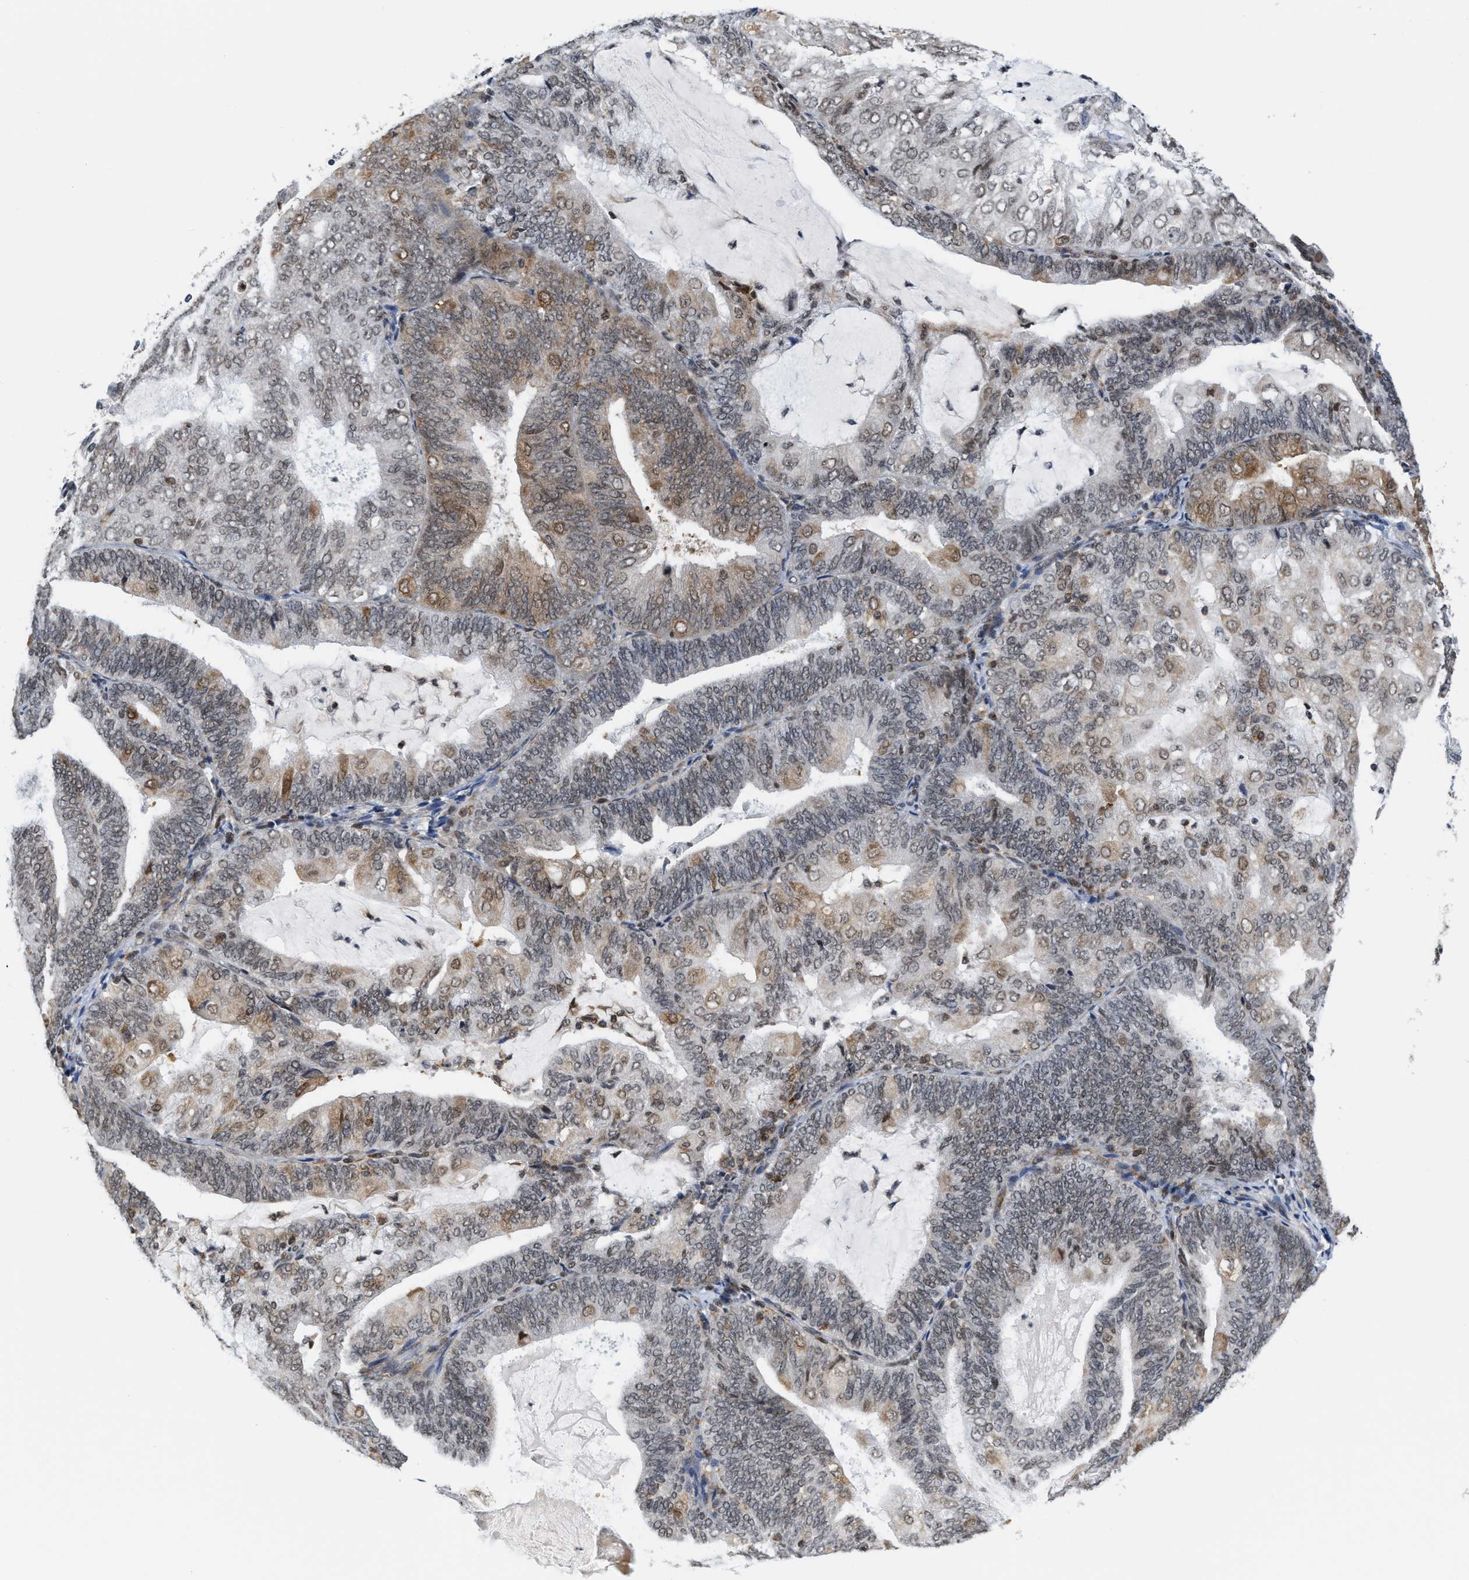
{"staining": {"intensity": "weak", "quantity": ">75%", "location": "nuclear"}, "tissue": "endometrial cancer", "cell_type": "Tumor cells", "image_type": "cancer", "snomed": [{"axis": "morphology", "description": "Adenocarcinoma, NOS"}, {"axis": "topography", "description": "Endometrium"}], "caption": "The image demonstrates immunohistochemical staining of endometrial cancer. There is weak nuclear expression is identified in approximately >75% of tumor cells.", "gene": "ANKRD6", "patient": {"sex": "female", "age": 81}}